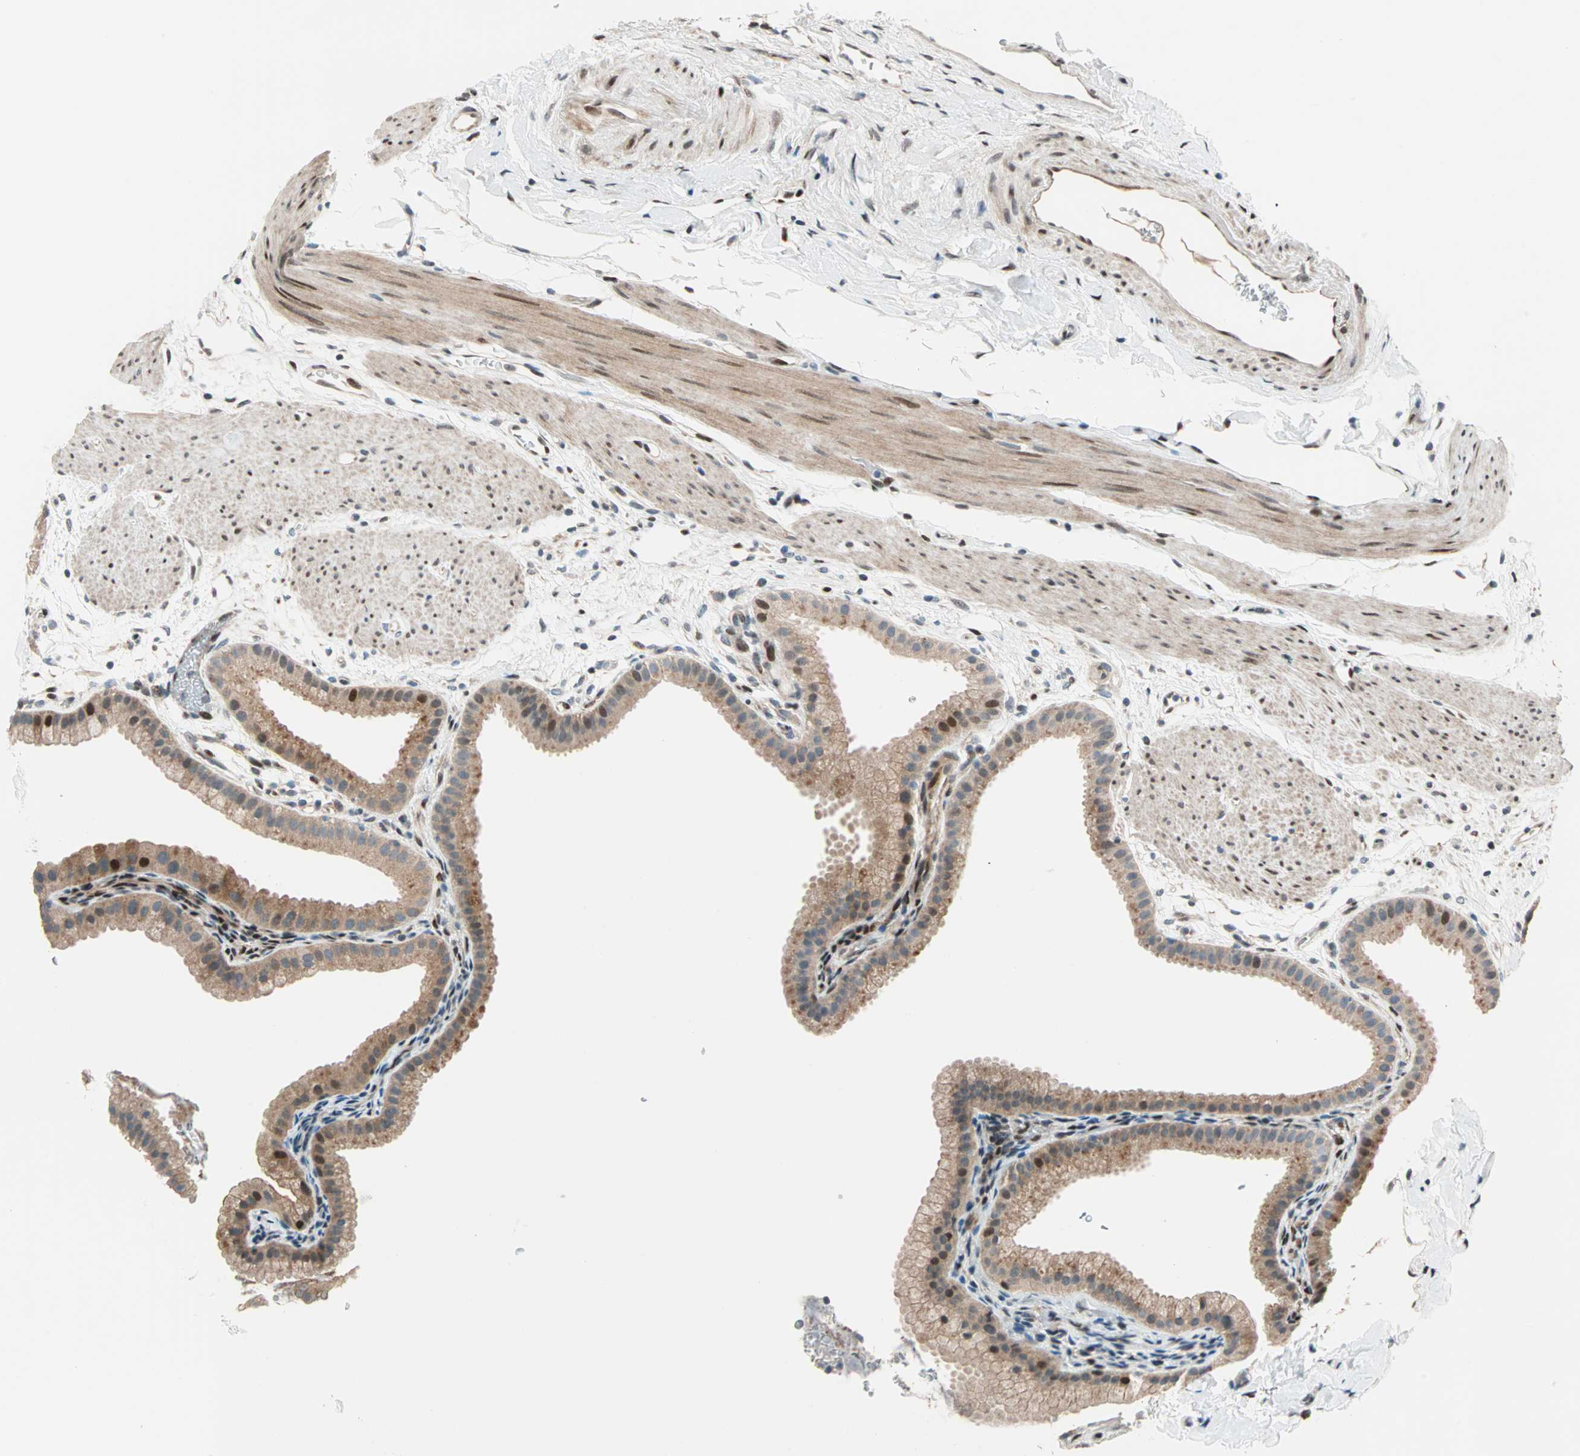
{"staining": {"intensity": "moderate", "quantity": ">75%", "location": "cytoplasmic/membranous,nuclear"}, "tissue": "gallbladder", "cell_type": "Glandular cells", "image_type": "normal", "snomed": [{"axis": "morphology", "description": "Normal tissue, NOS"}, {"axis": "topography", "description": "Gallbladder"}], "caption": "Glandular cells exhibit medium levels of moderate cytoplasmic/membranous,nuclear expression in approximately >75% of cells in unremarkable human gallbladder.", "gene": "HECW1", "patient": {"sex": "female", "age": 64}}